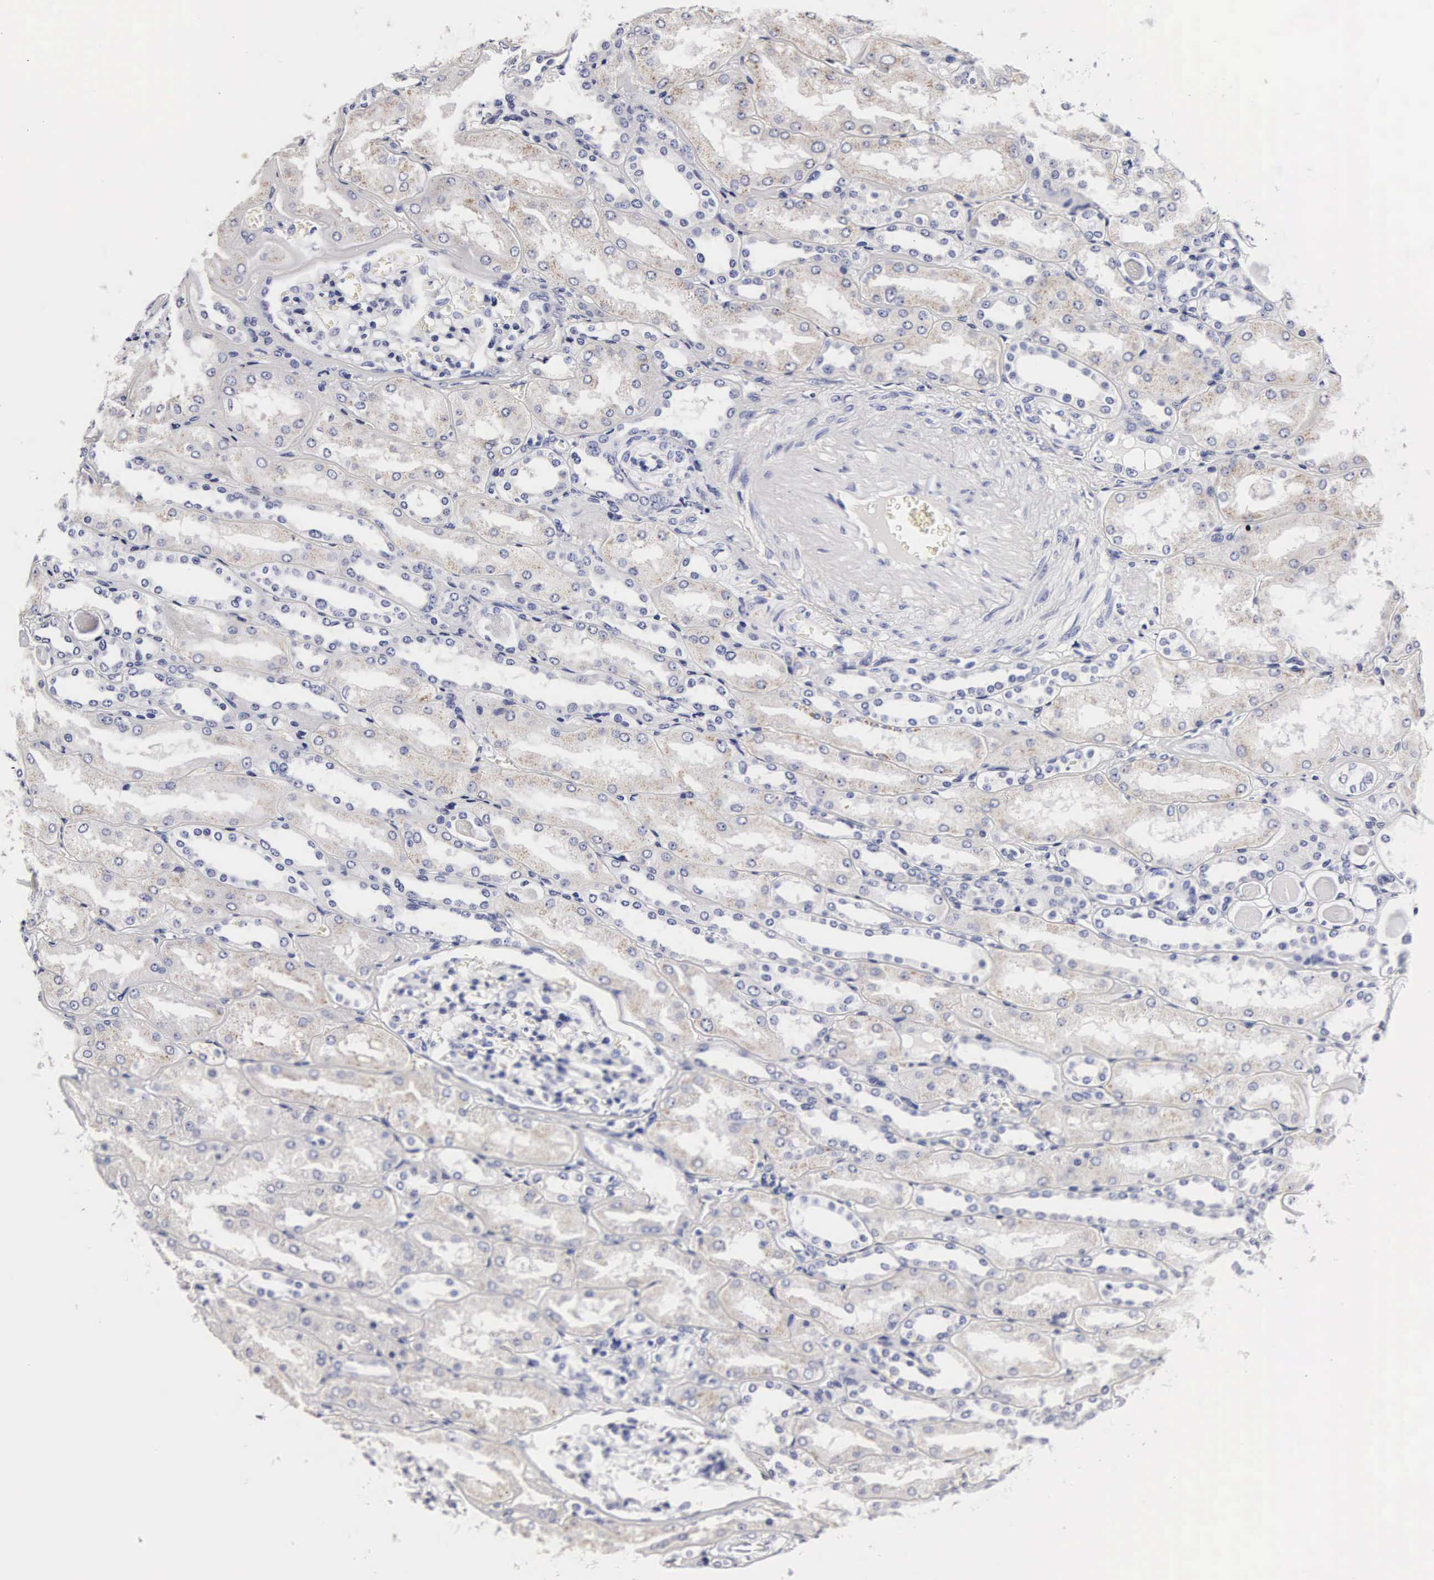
{"staining": {"intensity": "negative", "quantity": "none", "location": "none"}, "tissue": "kidney", "cell_type": "Cells in glomeruli", "image_type": "normal", "snomed": [{"axis": "morphology", "description": "Normal tissue, NOS"}, {"axis": "topography", "description": "Kidney"}], "caption": "DAB immunohistochemical staining of normal human kidney demonstrates no significant positivity in cells in glomeruli. (DAB (3,3'-diaminobenzidine) immunohistochemistry (IHC) with hematoxylin counter stain).", "gene": "RNASE6", "patient": {"sex": "male", "age": 61}}